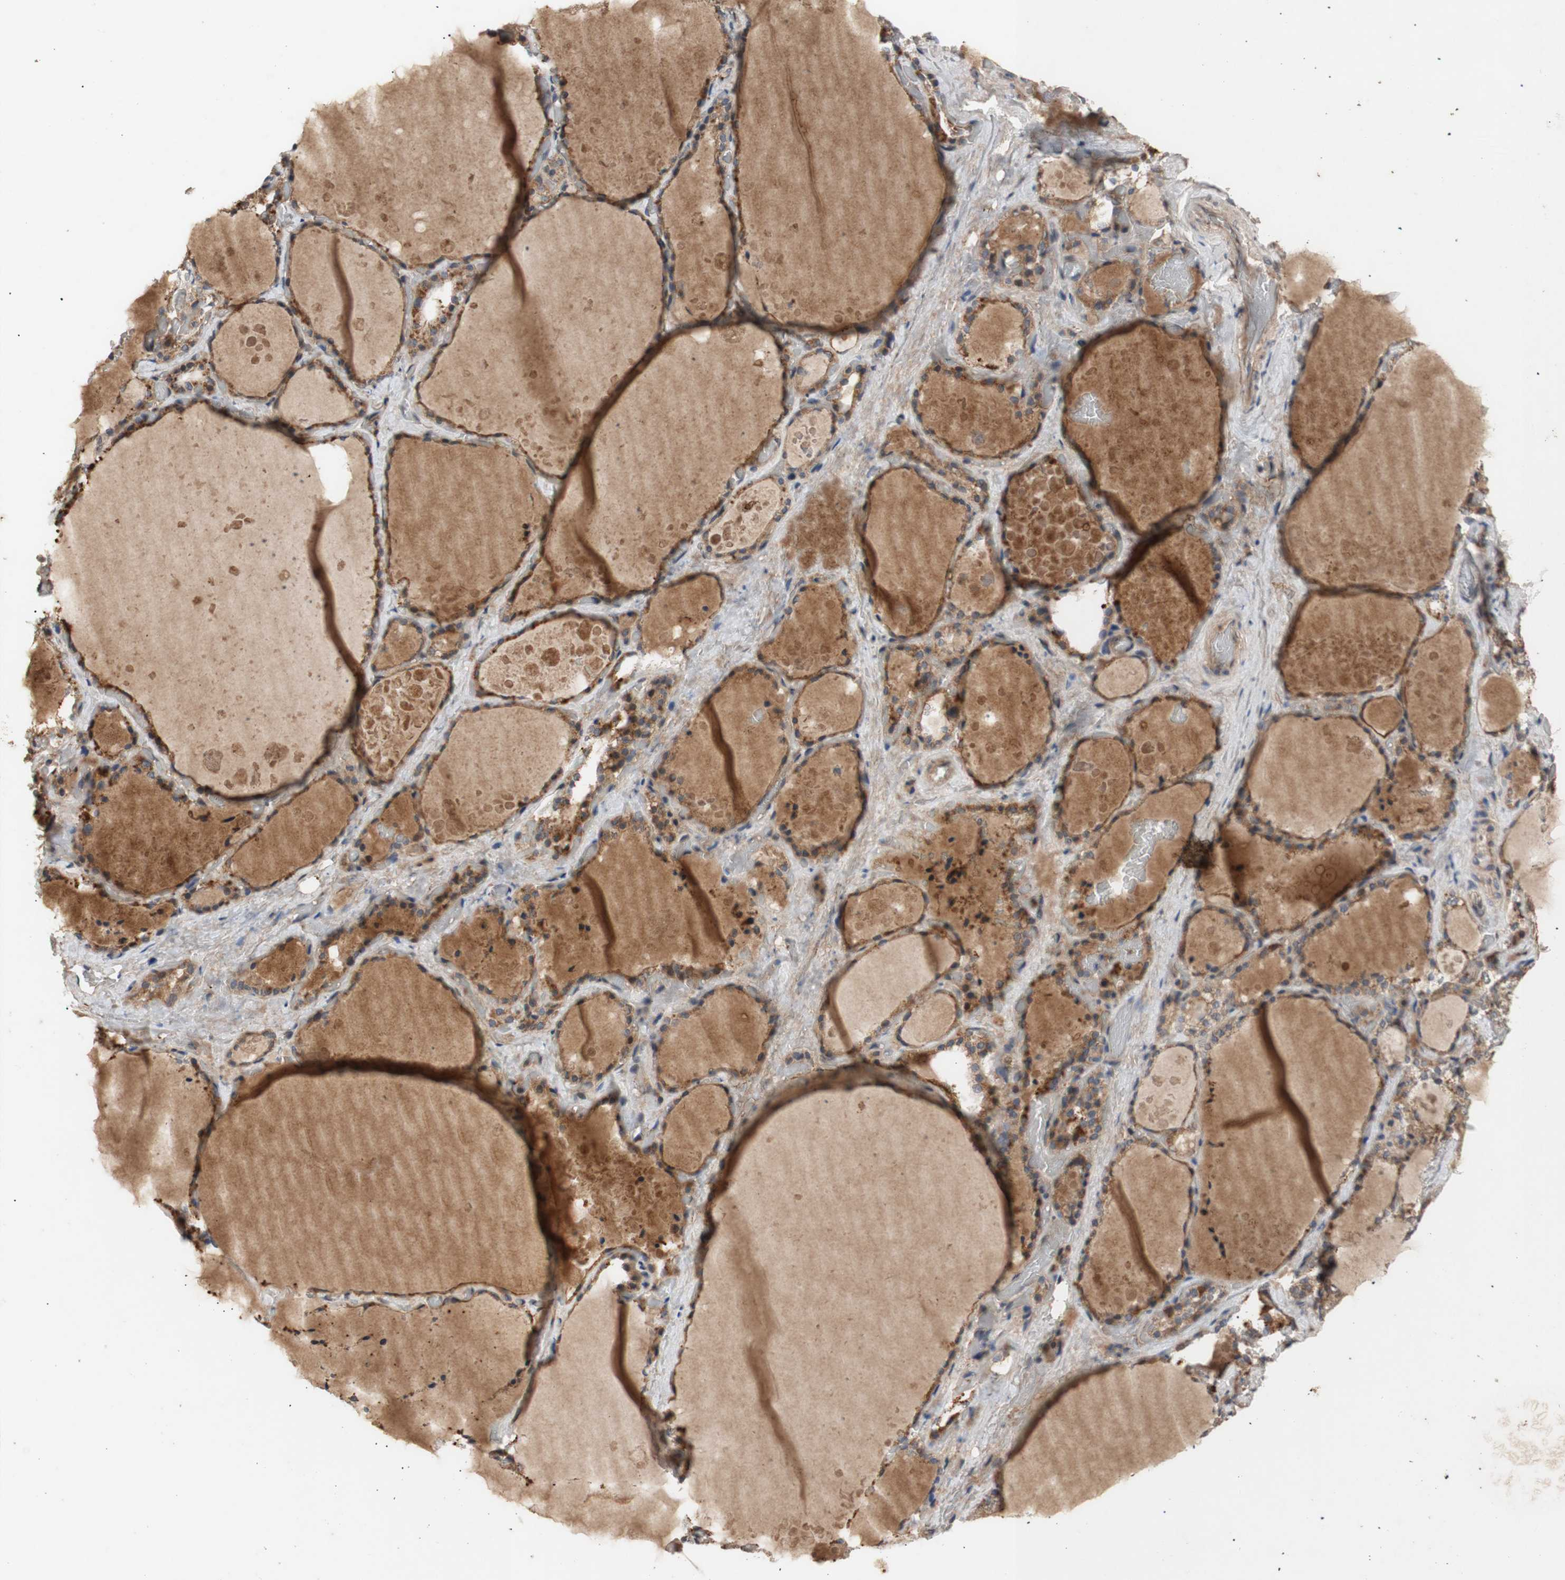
{"staining": {"intensity": "strong", "quantity": ">75%", "location": "cytoplasmic/membranous"}, "tissue": "thyroid gland", "cell_type": "Glandular cells", "image_type": "normal", "snomed": [{"axis": "morphology", "description": "Normal tissue, NOS"}, {"axis": "topography", "description": "Thyroid gland"}], "caption": "IHC (DAB) staining of unremarkable human thyroid gland displays strong cytoplasmic/membranous protein expression in about >75% of glandular cells.", "gene": "PKN1", "patient": {"sex": "male", "age": 61}}